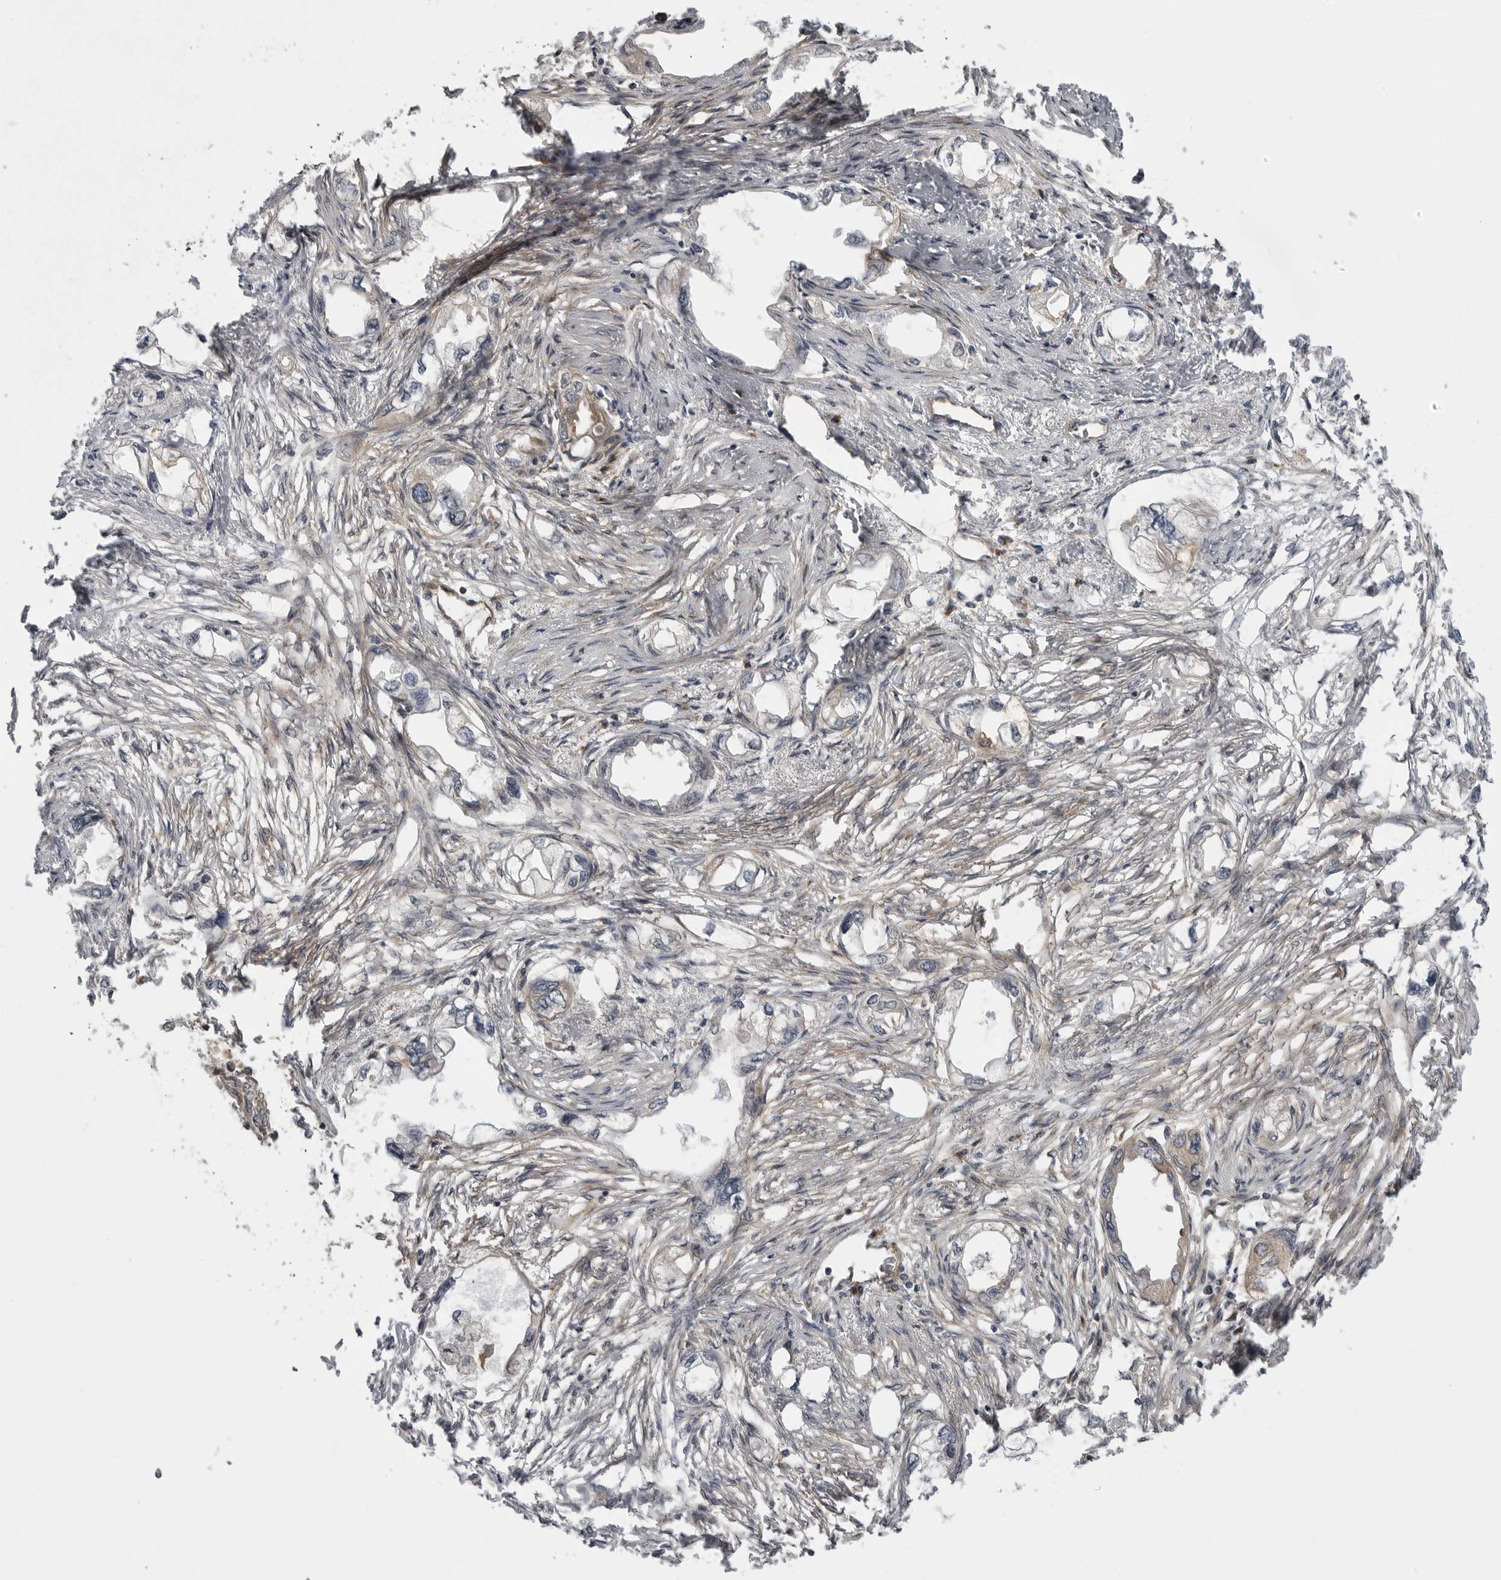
{"staining": {"intensity": "negative", "quantity": "none", "location": "none"}, "tissue": "endometrial cancer", "cell_type": "Tumor cells", "image_type": "cancer", "snomed": [{"axis": "morphology", "description": "Adenocarcinoma, NOS"}, {"axis": "morphology", "description": "Adenocarcinoma, metastatic, NOS"}, {"axis": "topography", "description": "Adipose tissue"}, {"axis": "topography", "description": "Endometrium"}], "caption": "Immunohistochemistry photomicrograph of neoplastic tissue: endometrial cancer stained with DAB reveals no significant protein positivity in tumor cells. (Immunohistochemistry (ihc), brightfield microscopy, high magnification).", "gene": "LRRC45", "patient": {"sex": "female", "age": 67}}